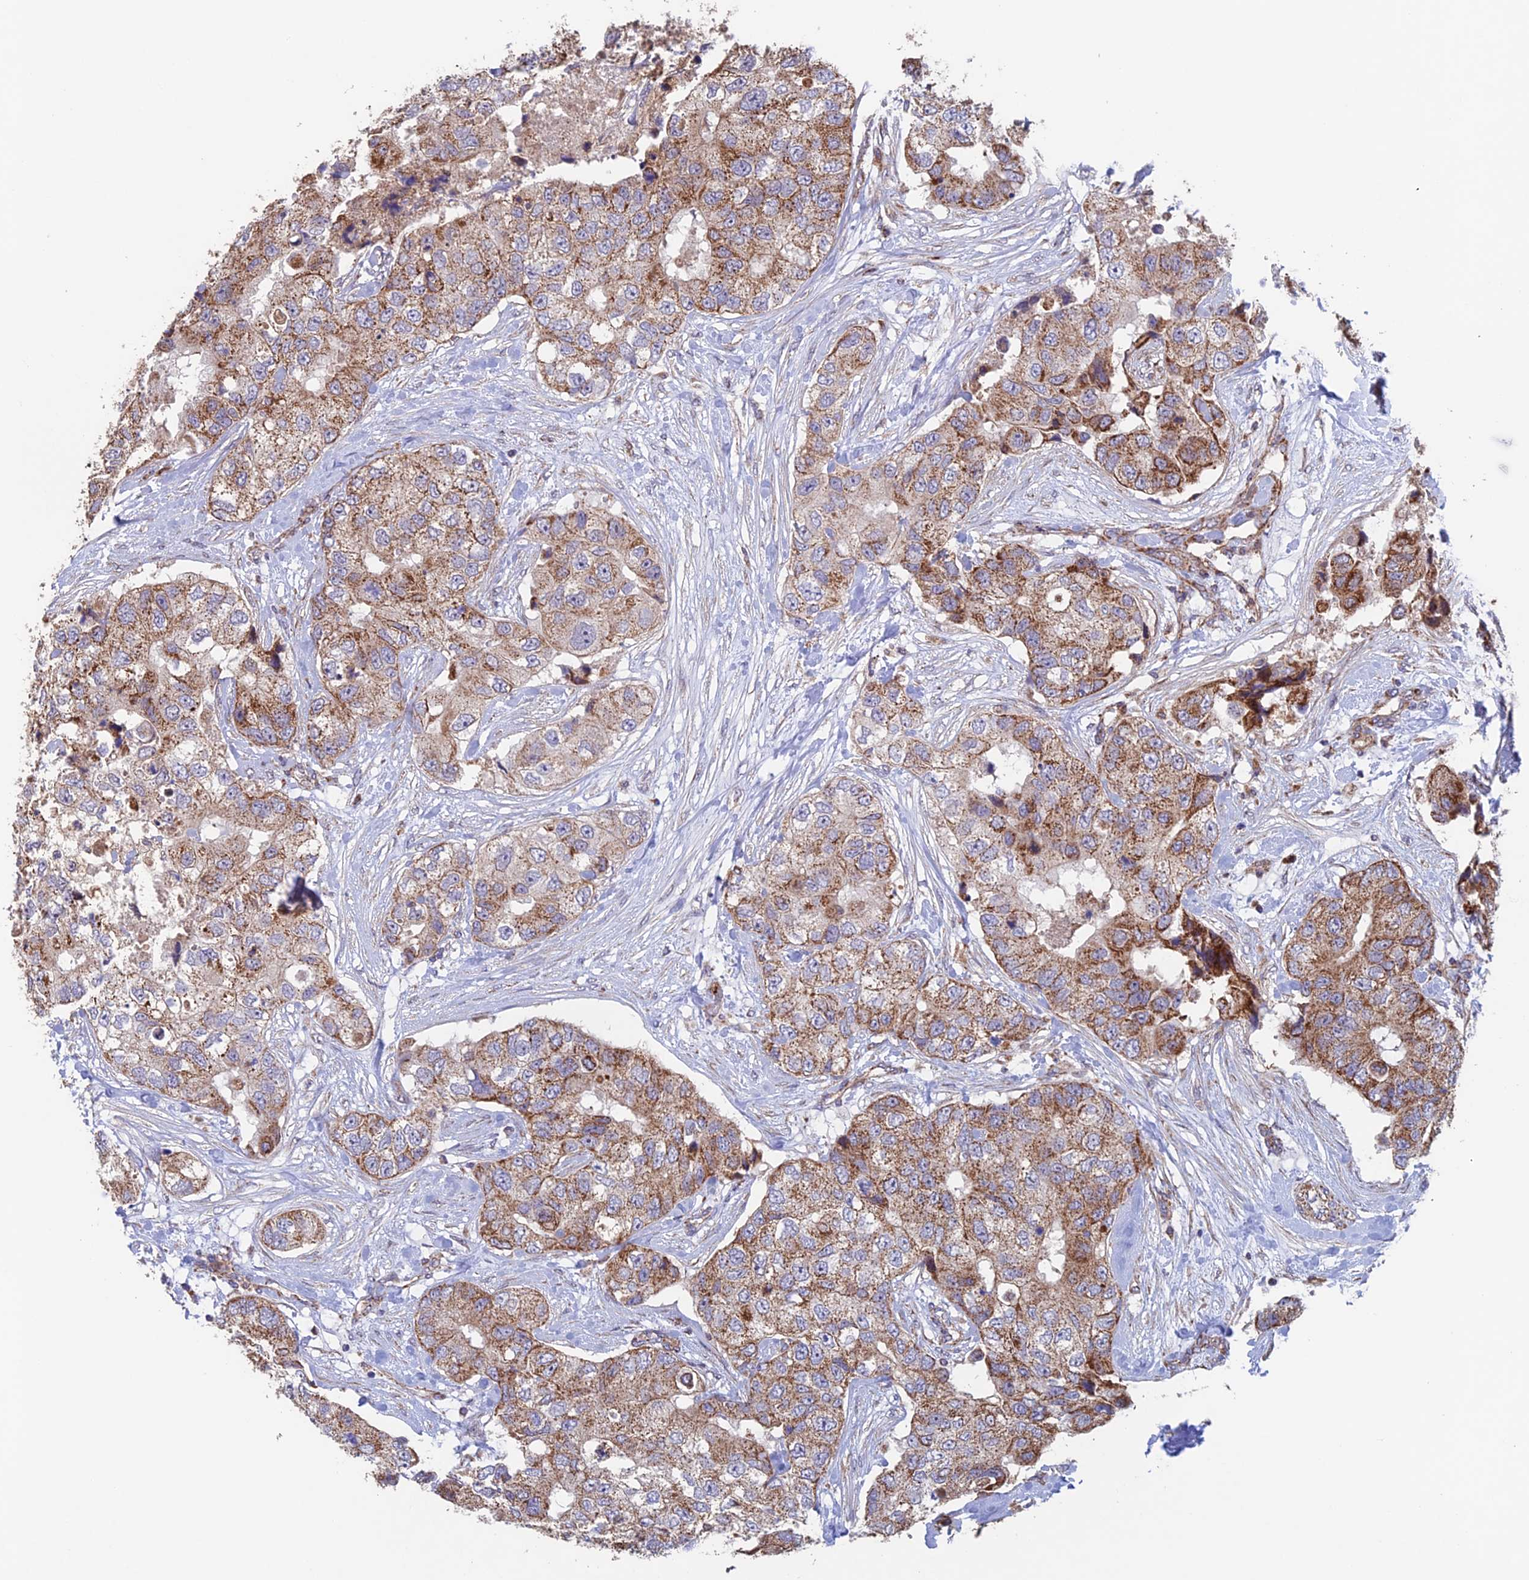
{"staining": {"intensity": "moderate", "quantity": ">75%", "location": "cytoplasmic/membranous"}, "tissue": "breast cancer", "cell_type": "Tumor cells", "image_type": "cancer", "snomed": [{"axis": "morphology", "description": "Duct carcinoma"}, {"axis": "topography", "description": "Breast"}], "caption": "Tumor cells display moderate cytoplasmic/membranous expression in approximately >75% of cells in breast intraductal carcinoma.", "gene": "MRPL1", "patient": {"sex": "female", "age": 62}}